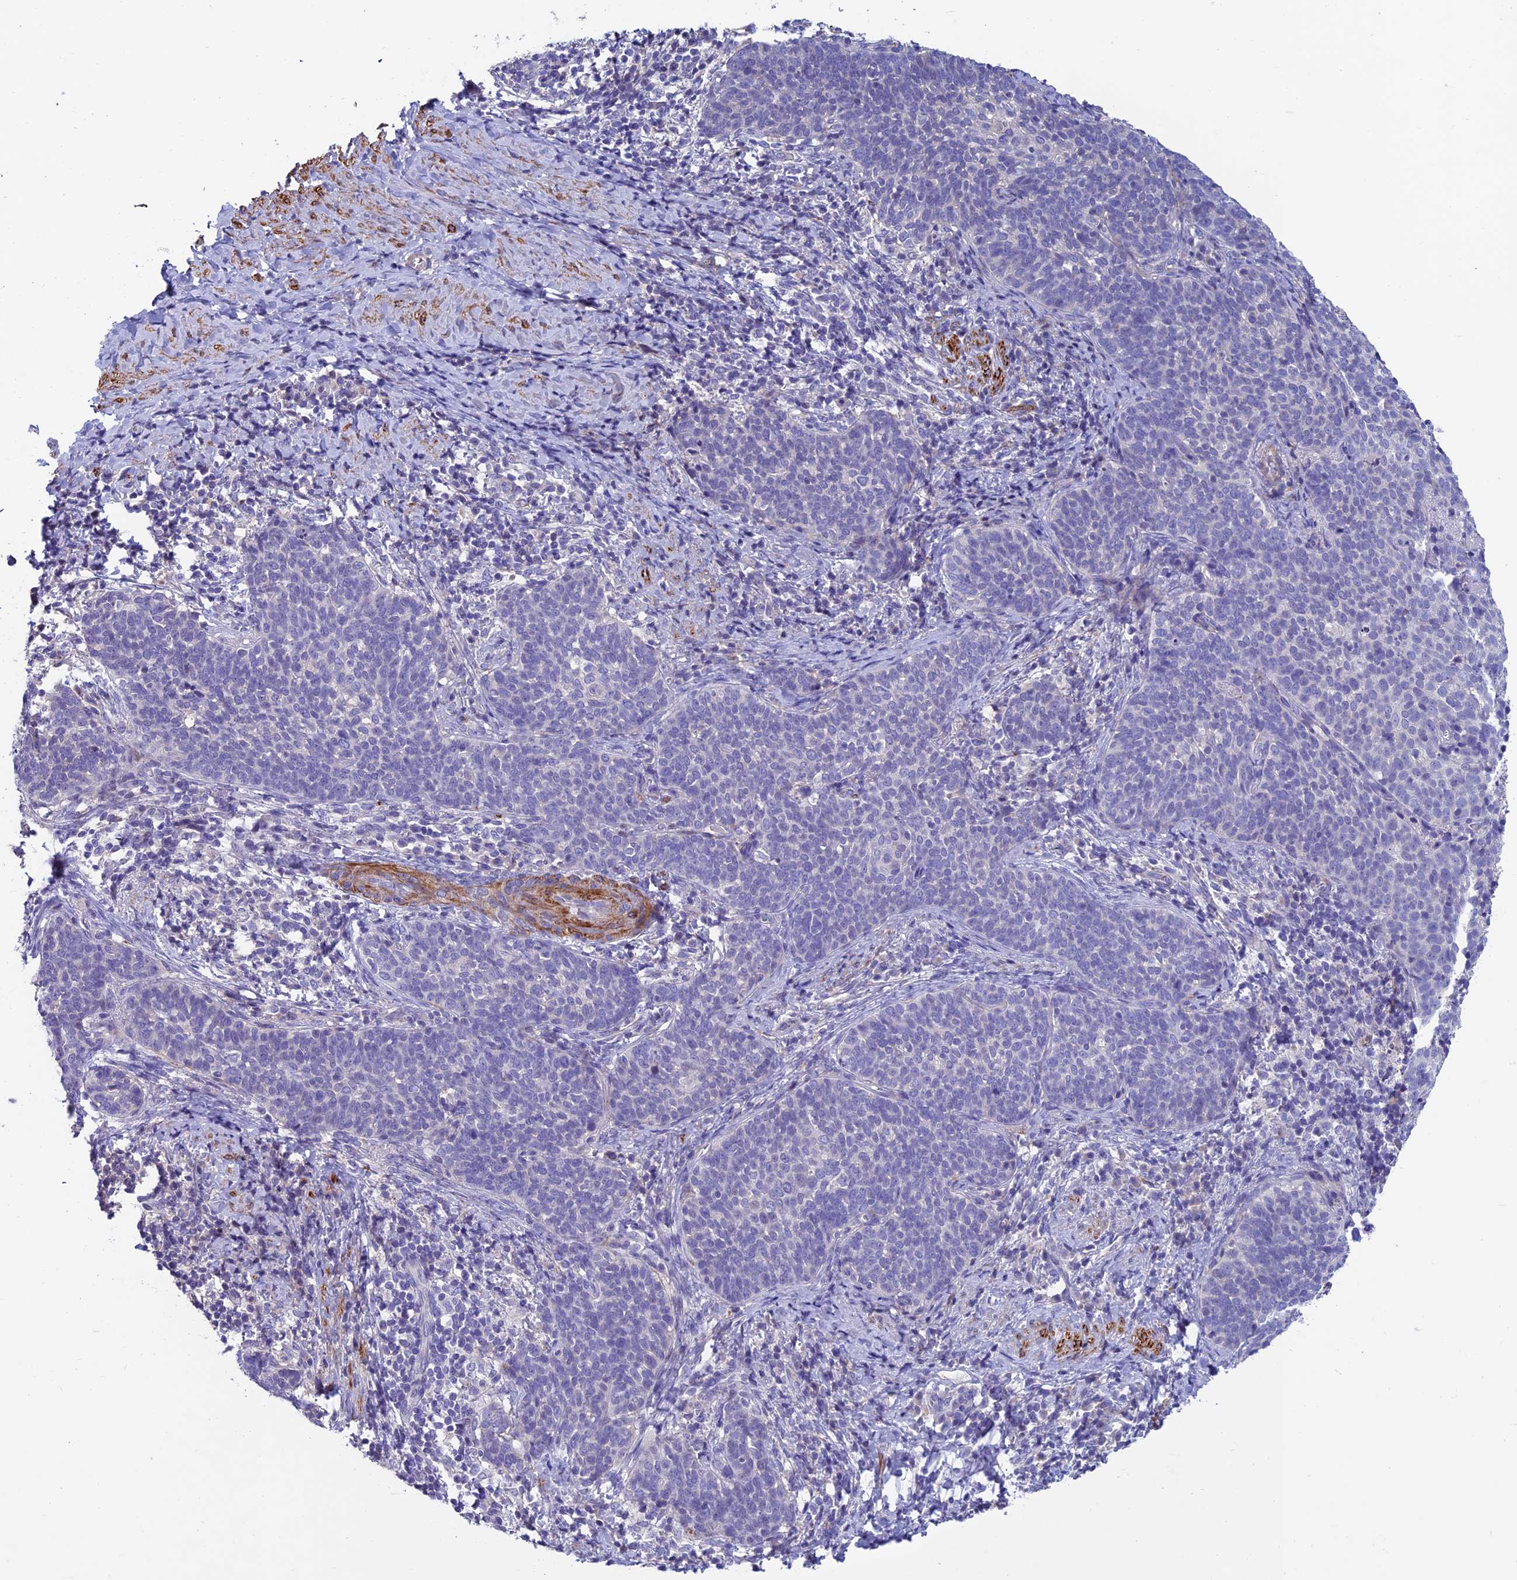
{"staining": {"intensity": "negative", "quantity": "none", "location": "none"}, "tissue": "cervical cancer", "cell_type": "Tumor cells", "image_type": "cancer", "snomed": [{"axis": "morphology", "description": "Normal tissue, NOS"}, {"axis": "morphology", "description": "Squamous cell carcinoma, NOS"}, {"axis": "topography", "description": "Cervix"}], "caption": "Immunohistochemical staining of cervical squamous cell carcinoma shows no significant staining in tumor cells.", "gene": "FAM178B", "patient": {"sex": "female", "age": 39}}